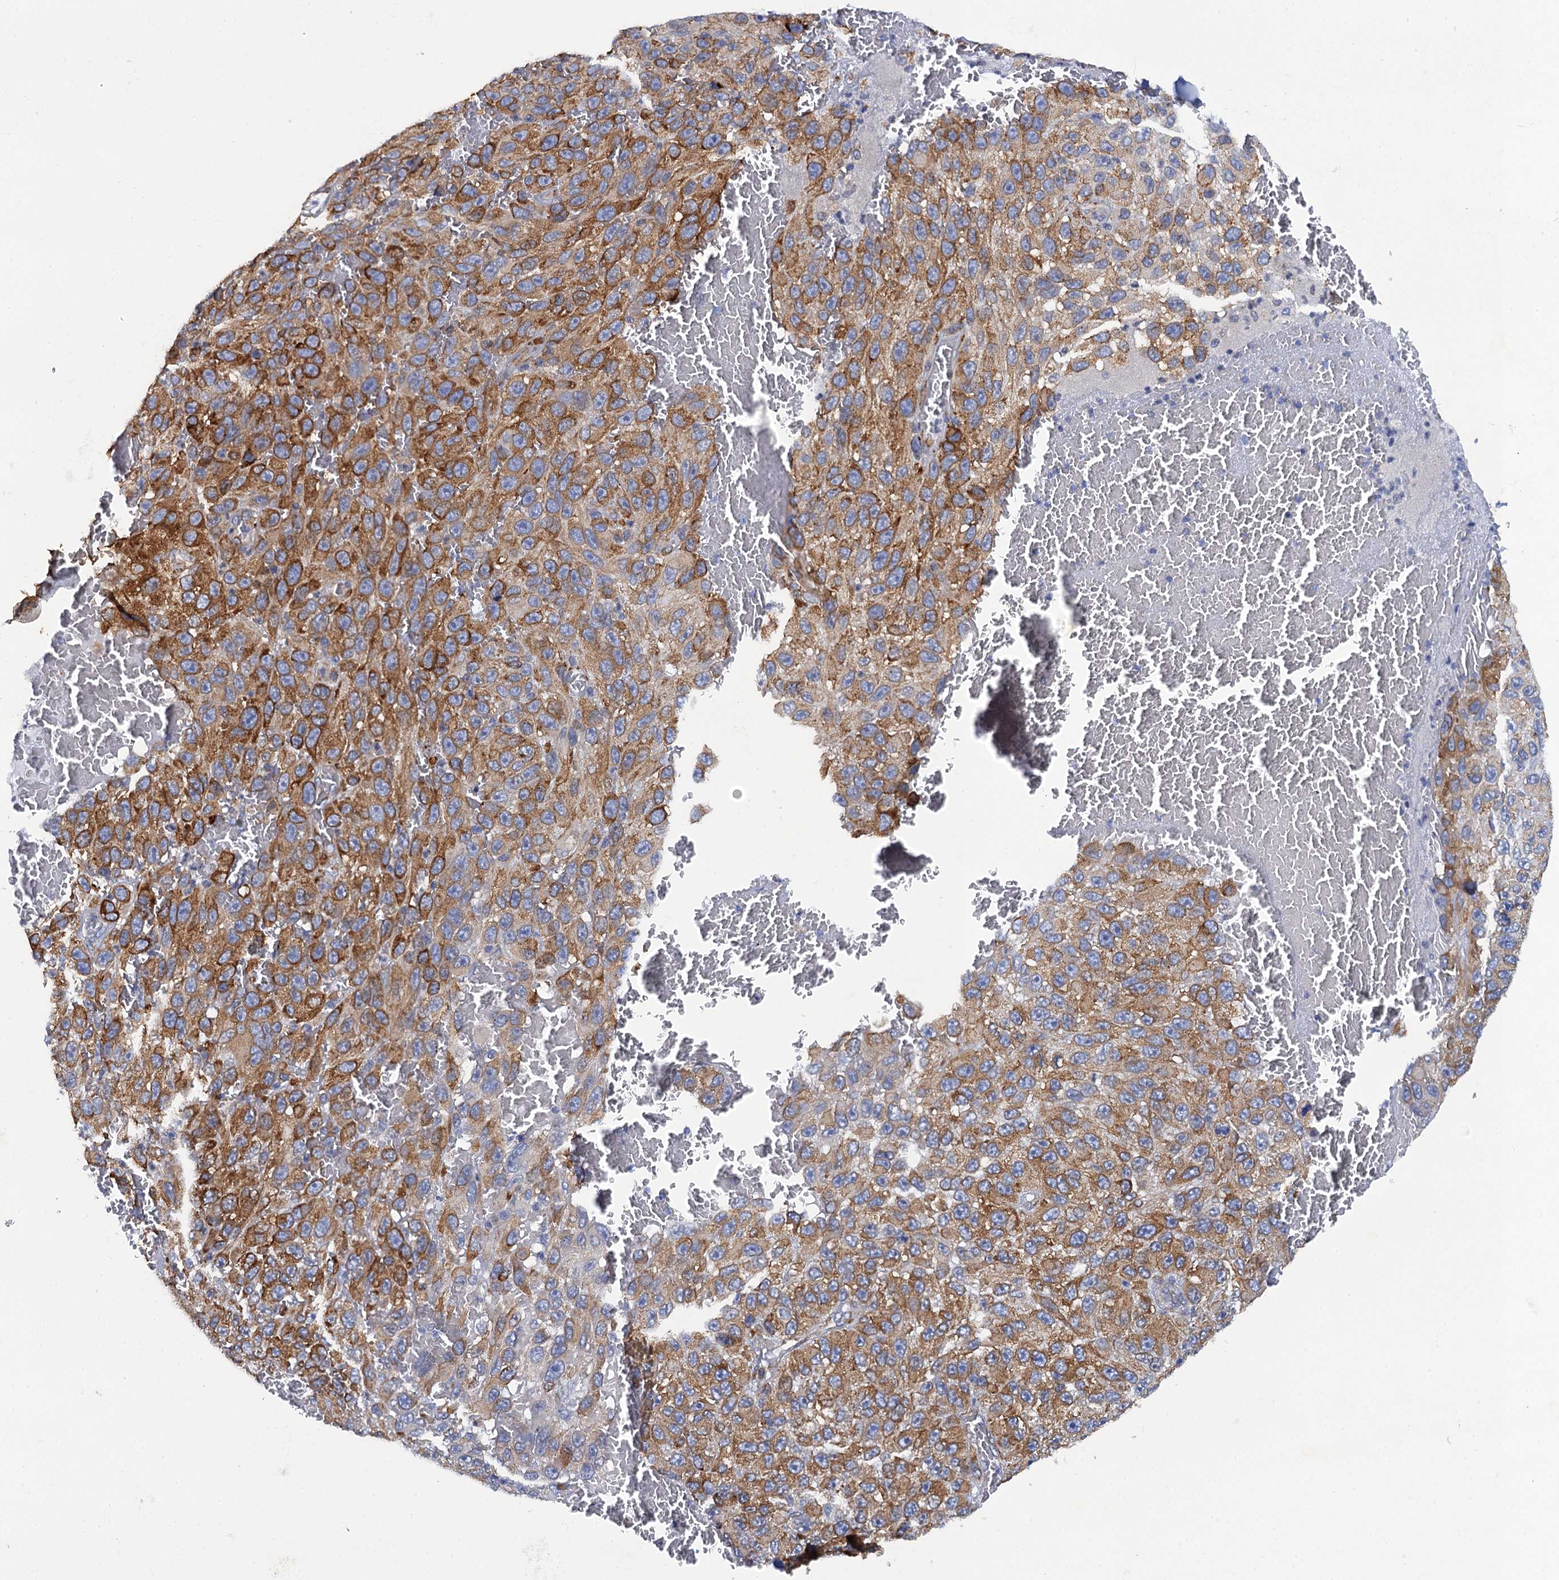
{"staining": {"intensity": "moderate", "quantity": ">75%", "location": "cytoplasmic/membranous"}, "tissue": "melanoma", "cell_type": "Tumor cells", "image_type": "cancer", "snomed": [{"axis": "morphology", "description": "Normal tissue, NOS"}, {"axis": "morphology", "description": "Malignant melanoma, NOS"}, {"axis": "topography", "description": "Skin"}], "caption": "IHC staining of melanoma, which shows medium levels of moderate cytoplasmic/membranous staining in about >75% of tumor cells indicating moderate cytoplasmic/membranous protein expression. The staining was performed using DAB (3,3'-diaminobenzidine) (brown) for protein detection and nuclei were counterstained in hematoxylin (blue).", "gene": "POGLUT3", "patient": {"sex": "female", "age": 96}}